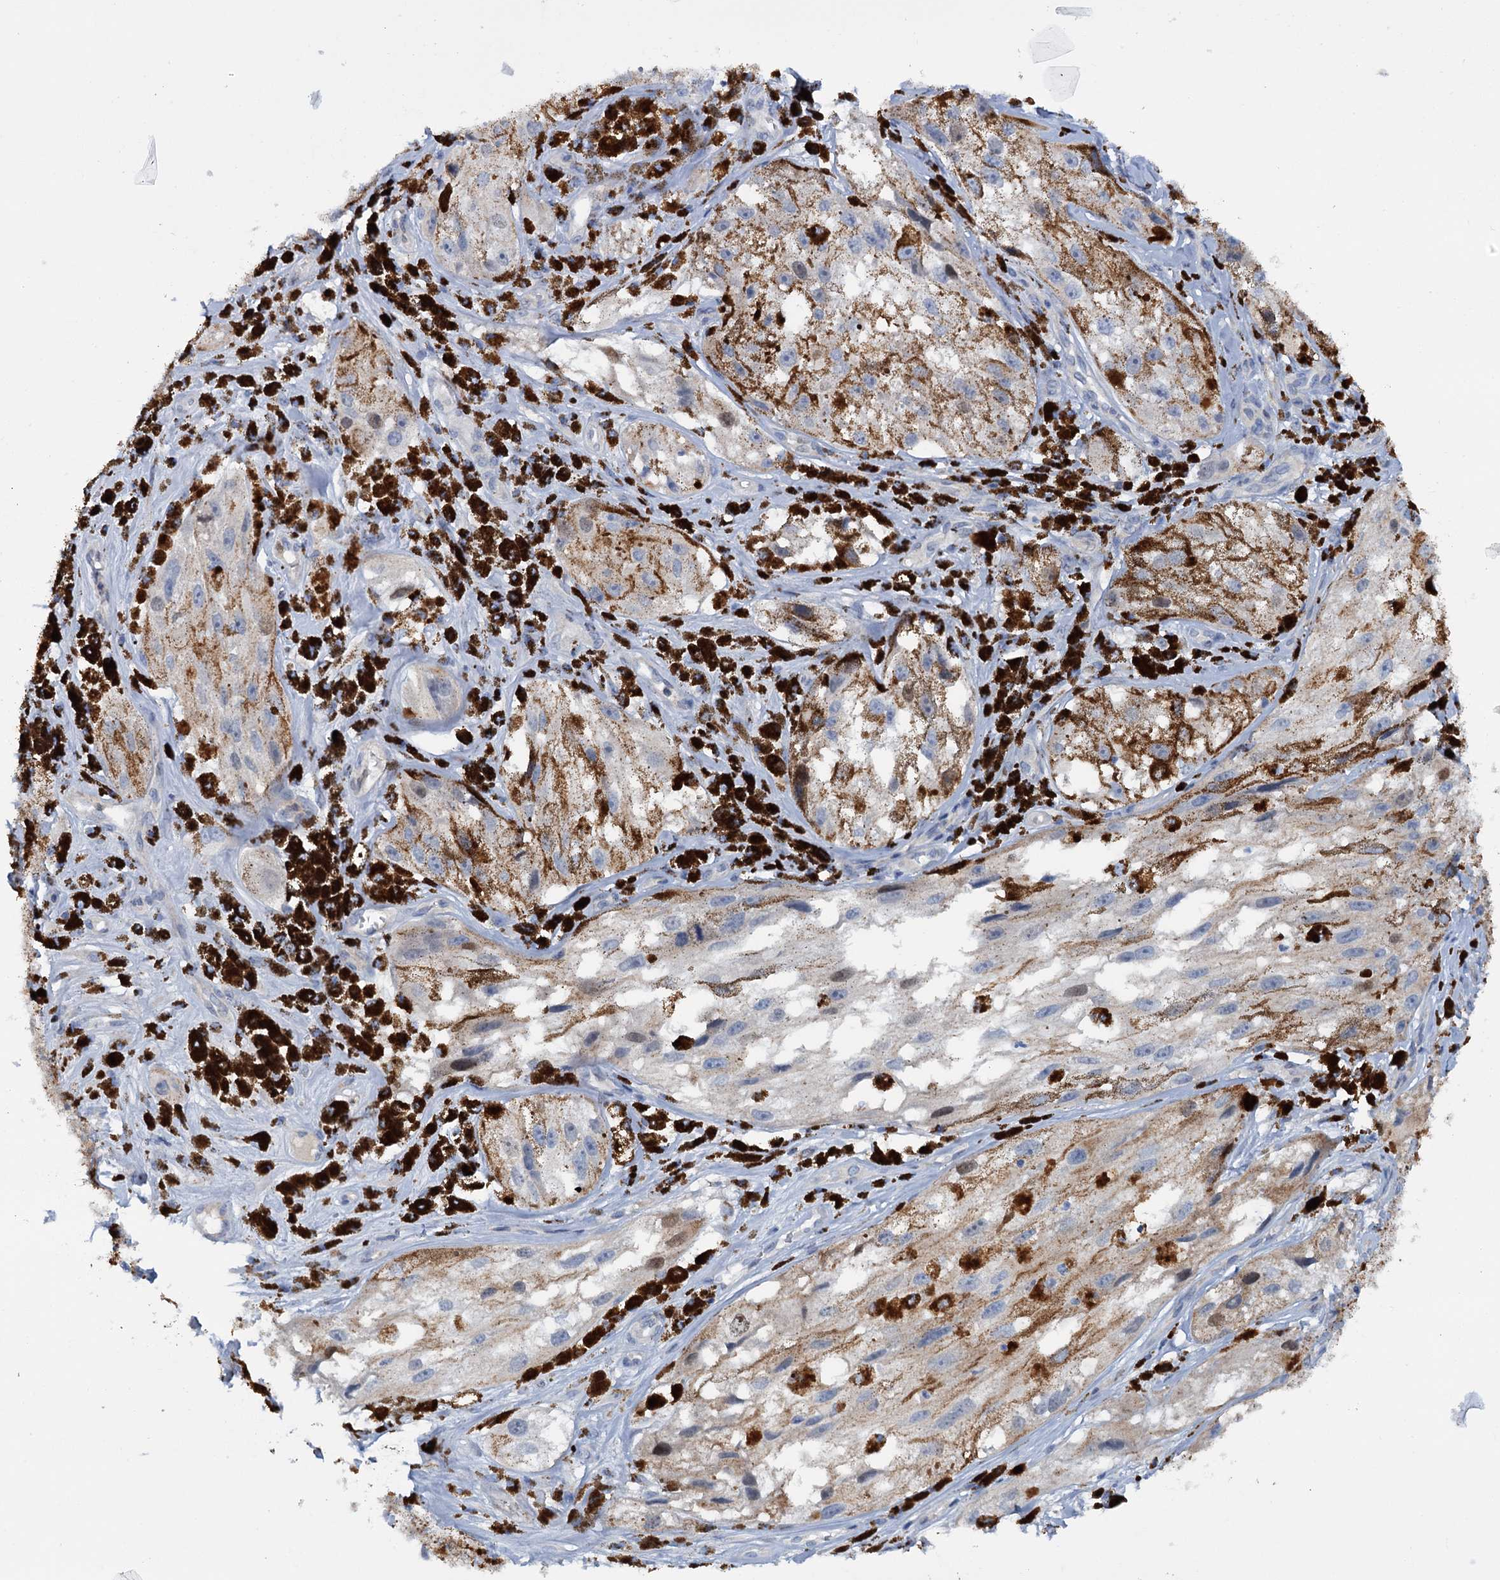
{"staining": {"intensity": "moderate", "quantity": "<25%", "location": "cytoplasmic/membranous"}, "tissue": "melanoma", "cell_type": "Tumor cells", "image_type": "cancer", "snomed": [{"axis": "morphology", "description": "Malignant melanoma, NOS"}, {"axis": "topography", "description": "Skin"}], "caption": "The photomicrograph demonstrates staining of melanoma, revealing moderate cytoplasmic/membranous protein staining (brown color) within tumor cells.", "gene": "FAM111B", "patient": {"sex": "male", "age": 88}}